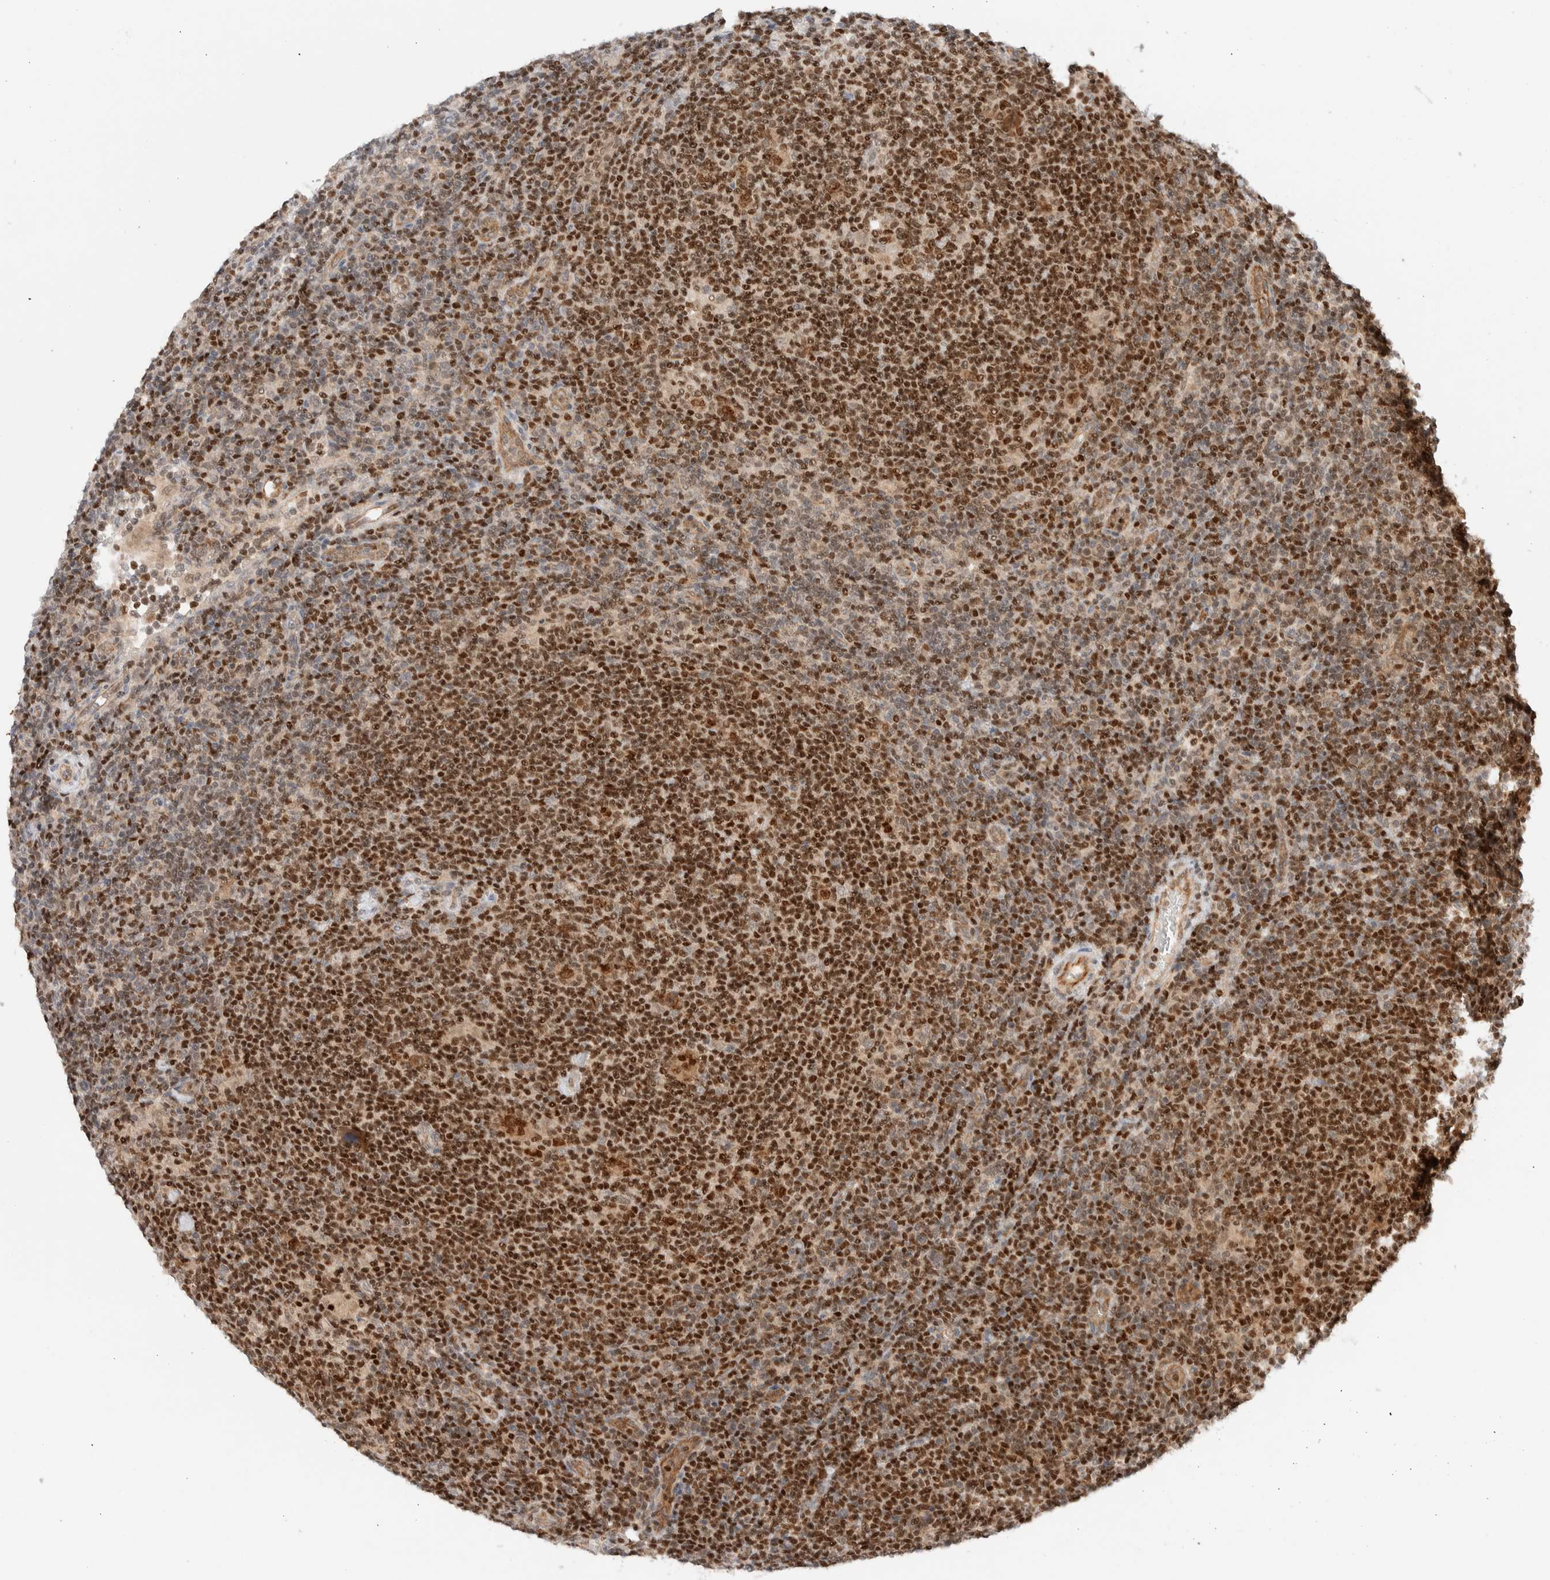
{"staining": {"intensity": "moderate", "quantity": ">75%", "location": "cytoplasmic/membranous,nuclear"}, "tissue": "lymphoma", "cell_type": "Tumor cells", "image_type": "cancer", "snomed": [{"axis": "morphology", "description": "Hodgkin's disease, NOS"}, {"axis": "topography", "description": "Lymph node"}], "caption": "Lymphoma tissue demonstrates moderate cytoplasmic/membranous and nuclear positivity in about >75% of tumor cells", "gene": "C8orf76", "patient": {"sex": "female", "age": 57}}